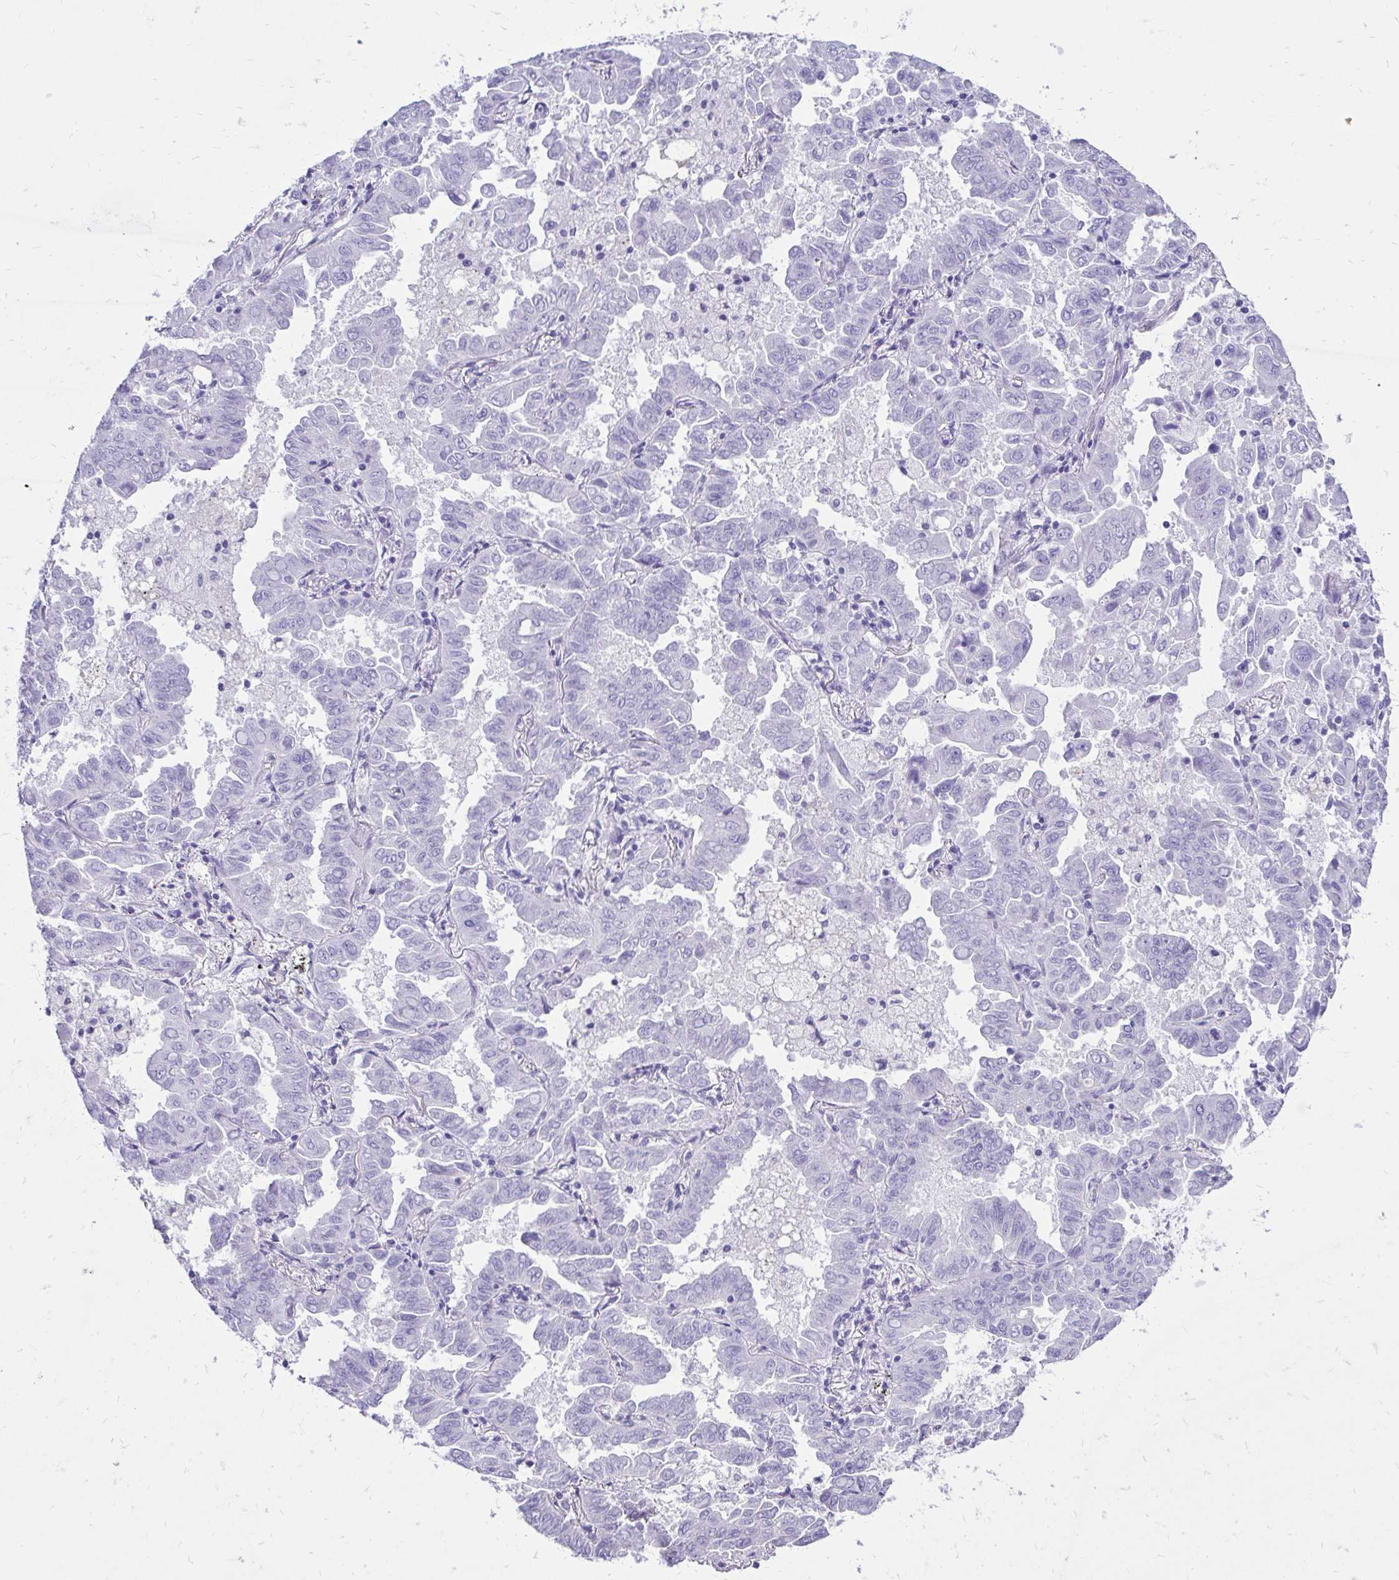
{"staining": {"intensity": "negative", "quantity": "none", "location": "none"}, "tissue": "lung cancer", "cell_type": "Tumor cells", "image_type": "cancer", "snomed": [{"axis": "morphology", "description": "Adenocarcinoma, NOS"}, {"axis": "topography", "description": "Lung"}], "caption": "Protein analysis of lung adenocarcinoma demonstrates no significant expression in tumor cells. The staining is performed using DAB brown chromogen with nuclei counter-stained in using hematoxylin.", "gene": "SLC32A1", "patient": {"sex": "male", "age": 64}}